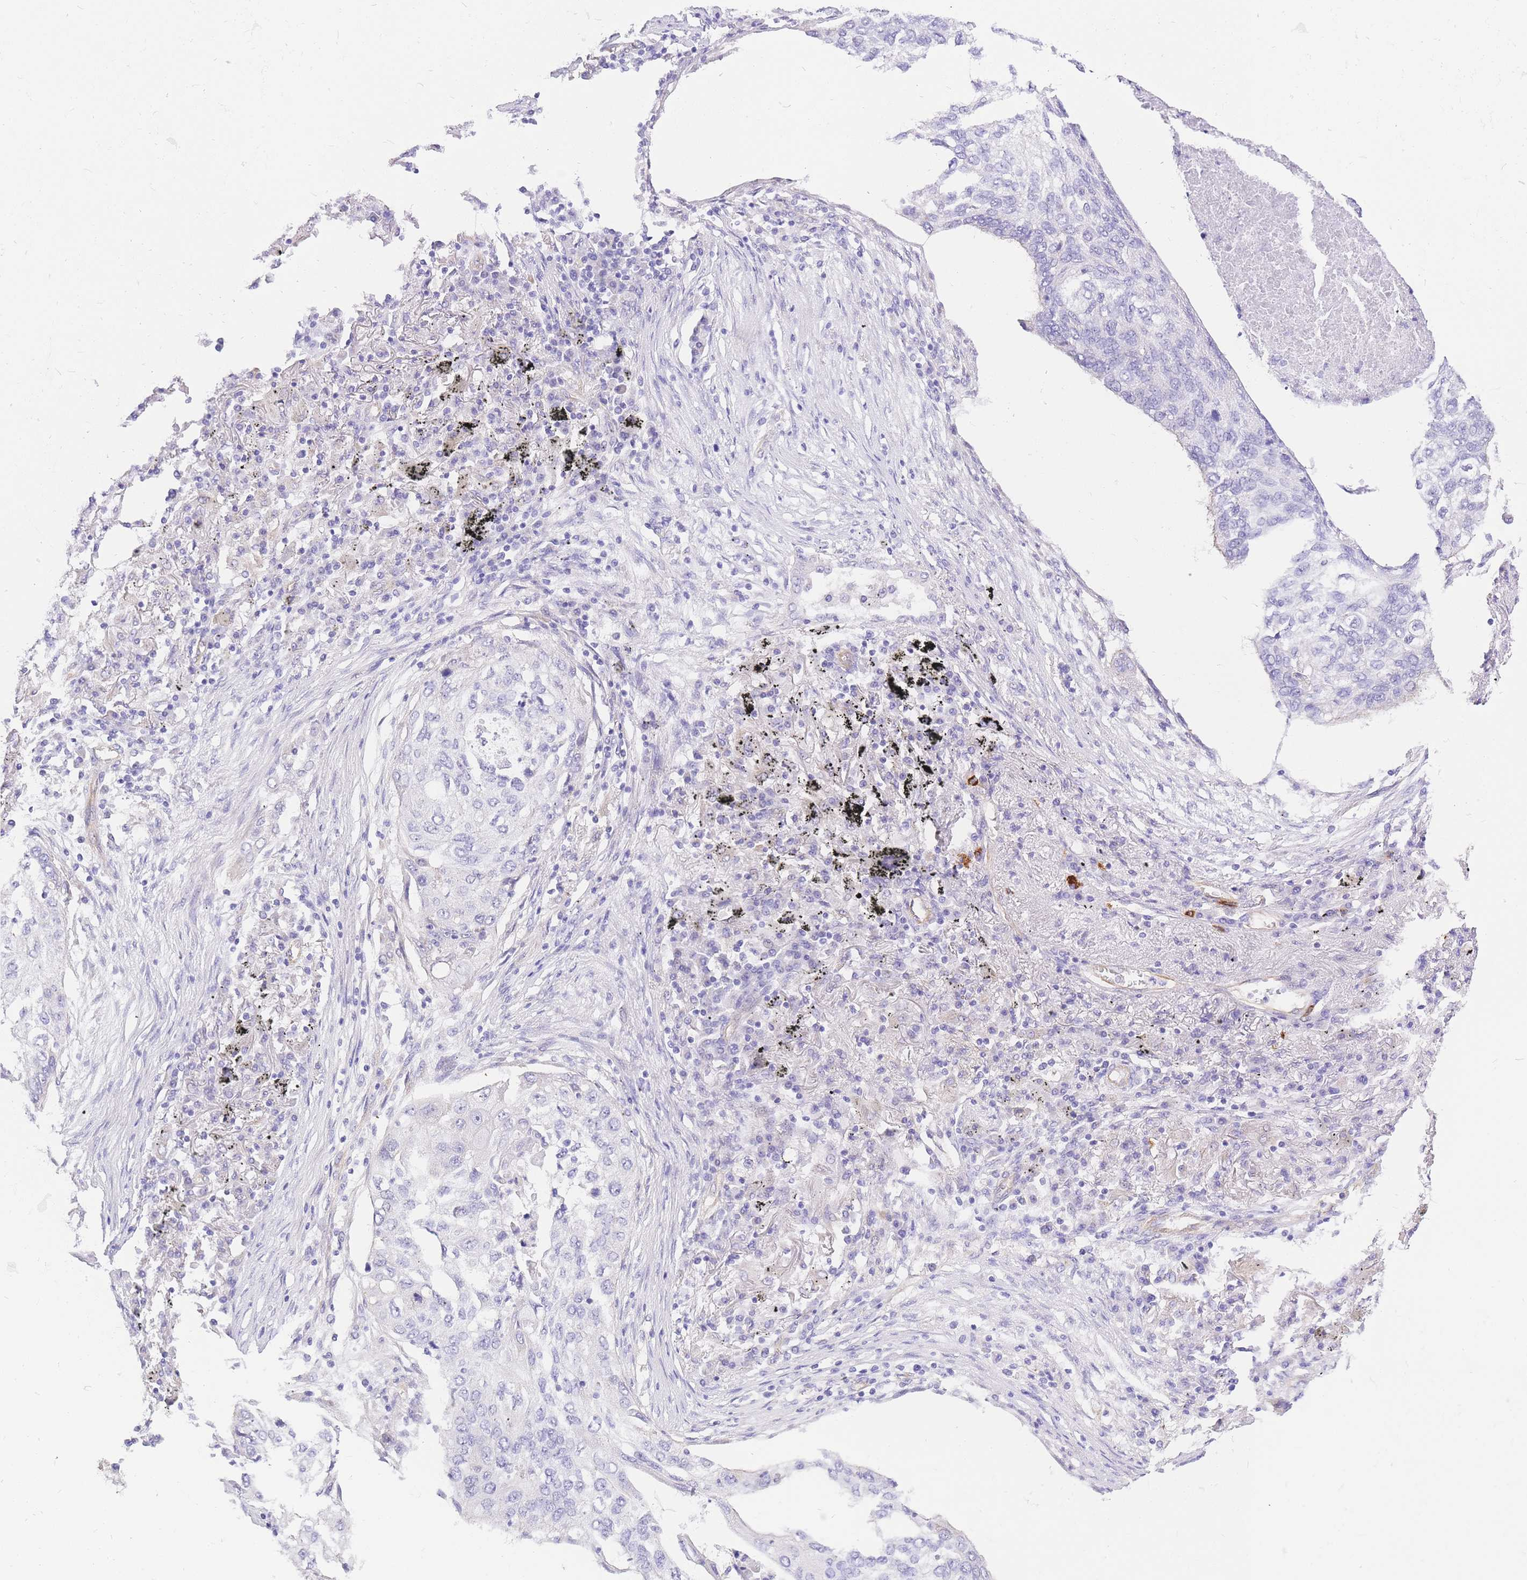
{"staining": {"intensity": "negative", "quantity": "none", "location": "none"}, "tissue": "lung cancer", "cell_type": "Tumor cells", "image_type": "cancer", "snomed": [{"axis": "morphology", "description": "Squamous cell carcinoma, NOS"}, {"axis": "topography", "description": "Lung"}], "caption": "Immunohistochemistry image of neoplastic tissue: lung cancer stained with DAB displays no significant protein positivity in tumor cells. (DAB immunohistochemistry, high magnification).", "gene": "SRSF12", "patient": {"sex": "female", "age": 63}}